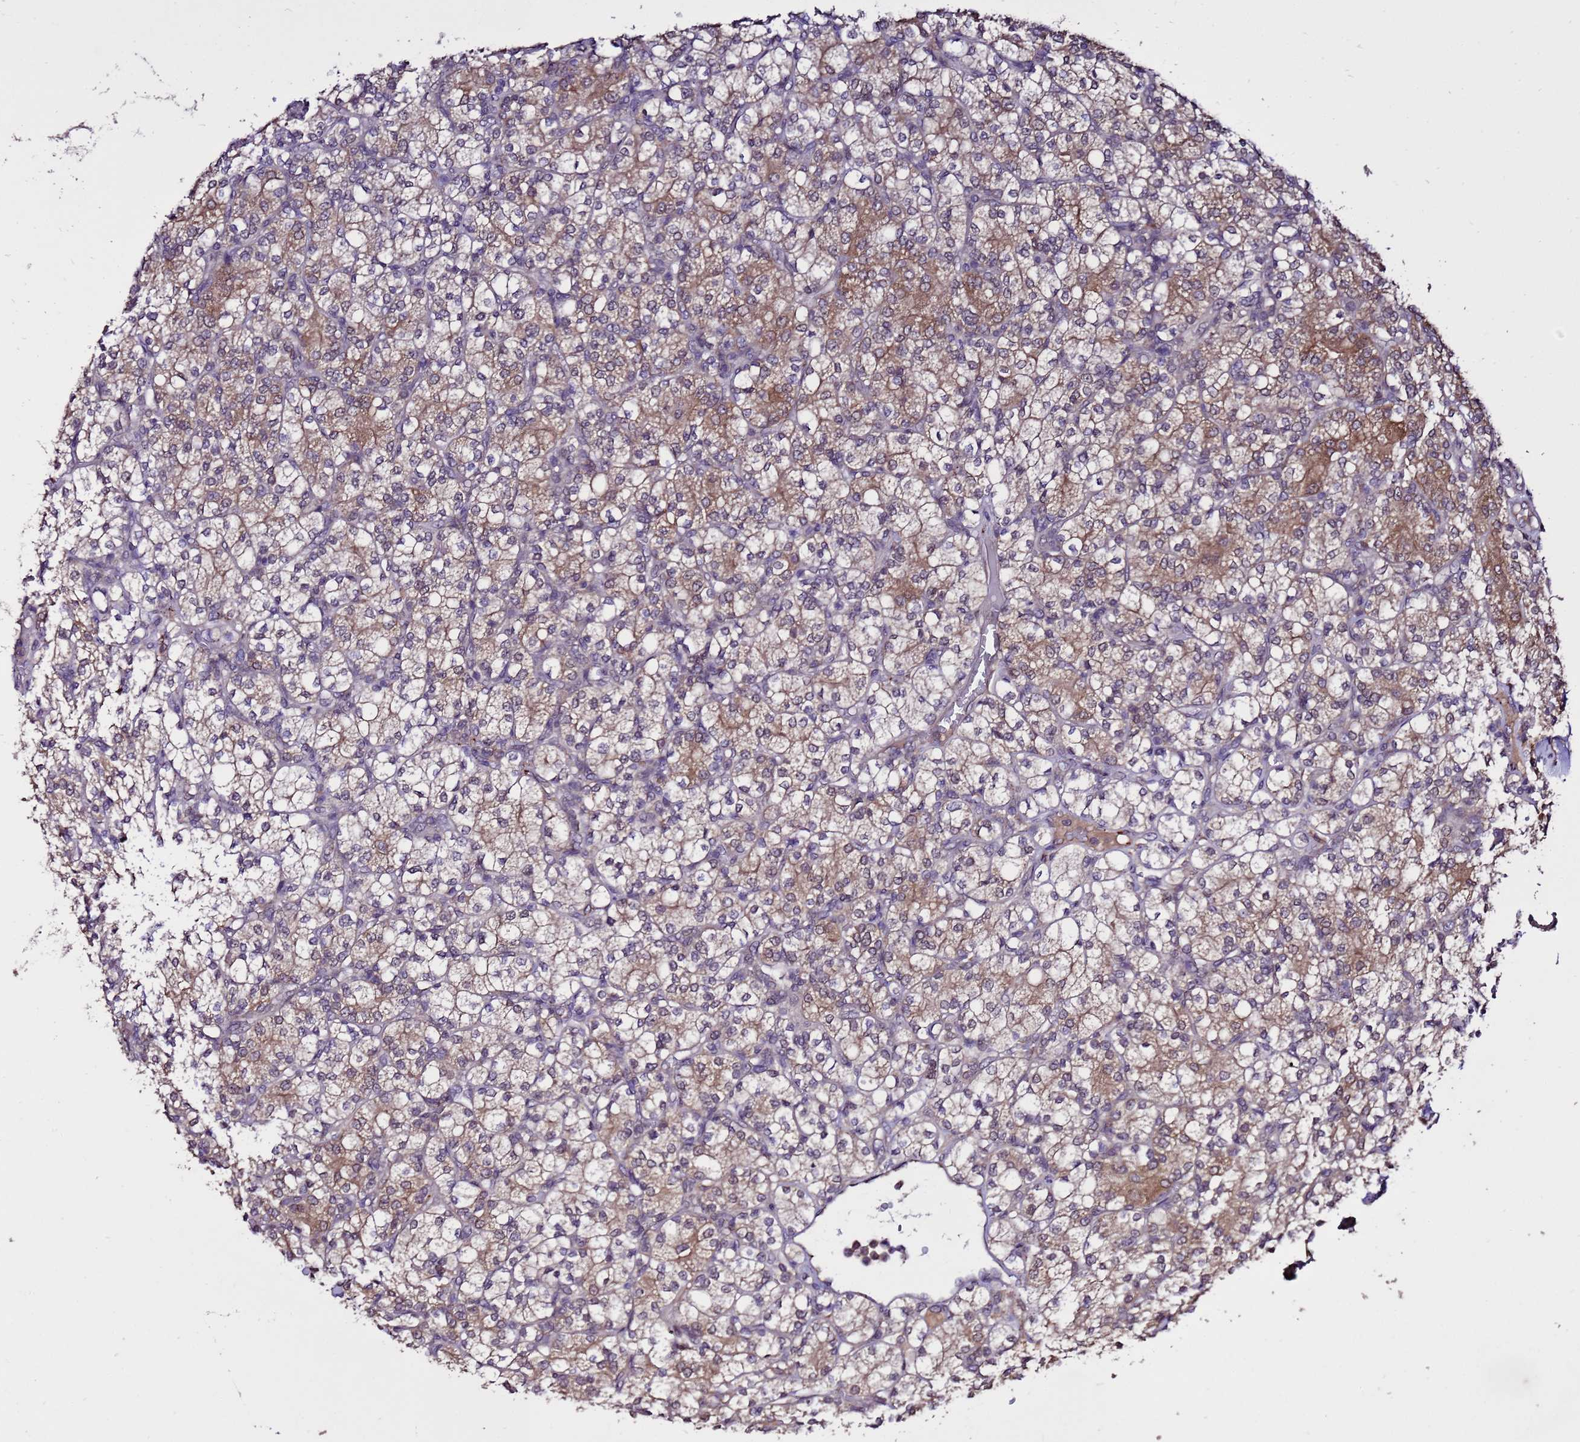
{"staining": {"intensity": "moderate", "quantity": "25%-75%", "location": "cytoplasmic/membranous"}, "tissue": "renal cancer", "cell_type": "Tumor cells", "image_type": "cancer", "snomed": [{"axis": "morphology", "description": "Adenocarcinoma, NOS"}, {"axis": "topography", "description": "Kidney"}], "caption": "Protein staining reveals moderate cytoplasmic/membranous positivity in about 25%-75% of tumor cells in renal adenocarcinoma.", "gene": "ZNF329", "patient": {"sex": "male", "age": 77}}